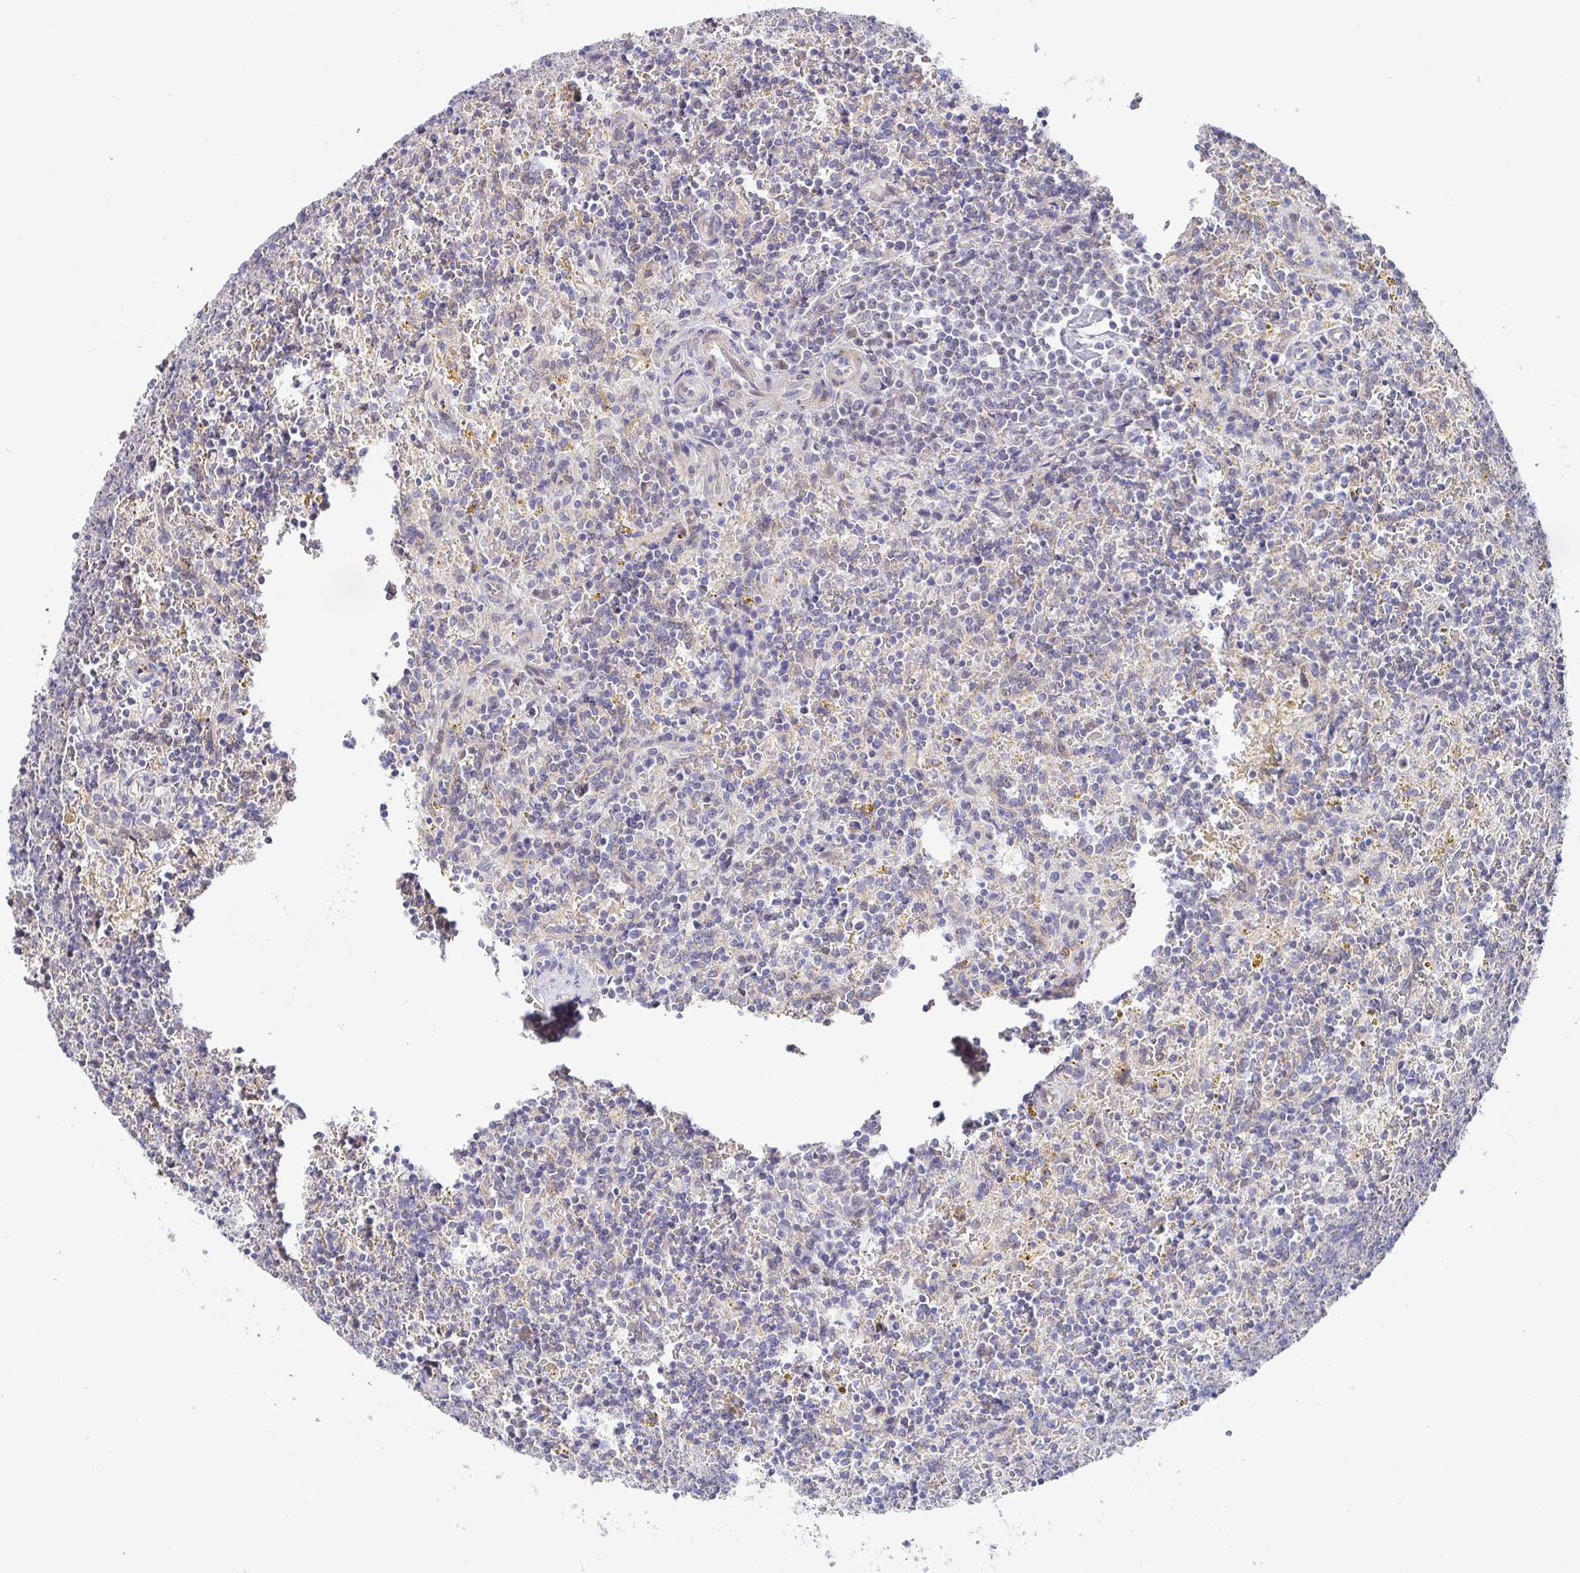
{"staining": {"intensity": "negative", "quantity": "none", "location": "none"}, "tissue": "lymphoma", "cell_type": "Tumor cells", "image_type": "cancer", "snomed": [{"axis": "morphology", "description": "Malignant lymphoma, non-Hodgkin's type, Low grade"}, {"axis": "topography", "description": "Spleen"}], "caption": "An immunohistochemistry (IHC) micrograph of low-grade malignant lymphoma, non-Hodgkin's type is shown. There is no staining in tumor cells of low-grade malignant lymphoma, non-Hodgkin's type.", "gene": "CIT", "patient": {"sex": "male", "age": 67}}